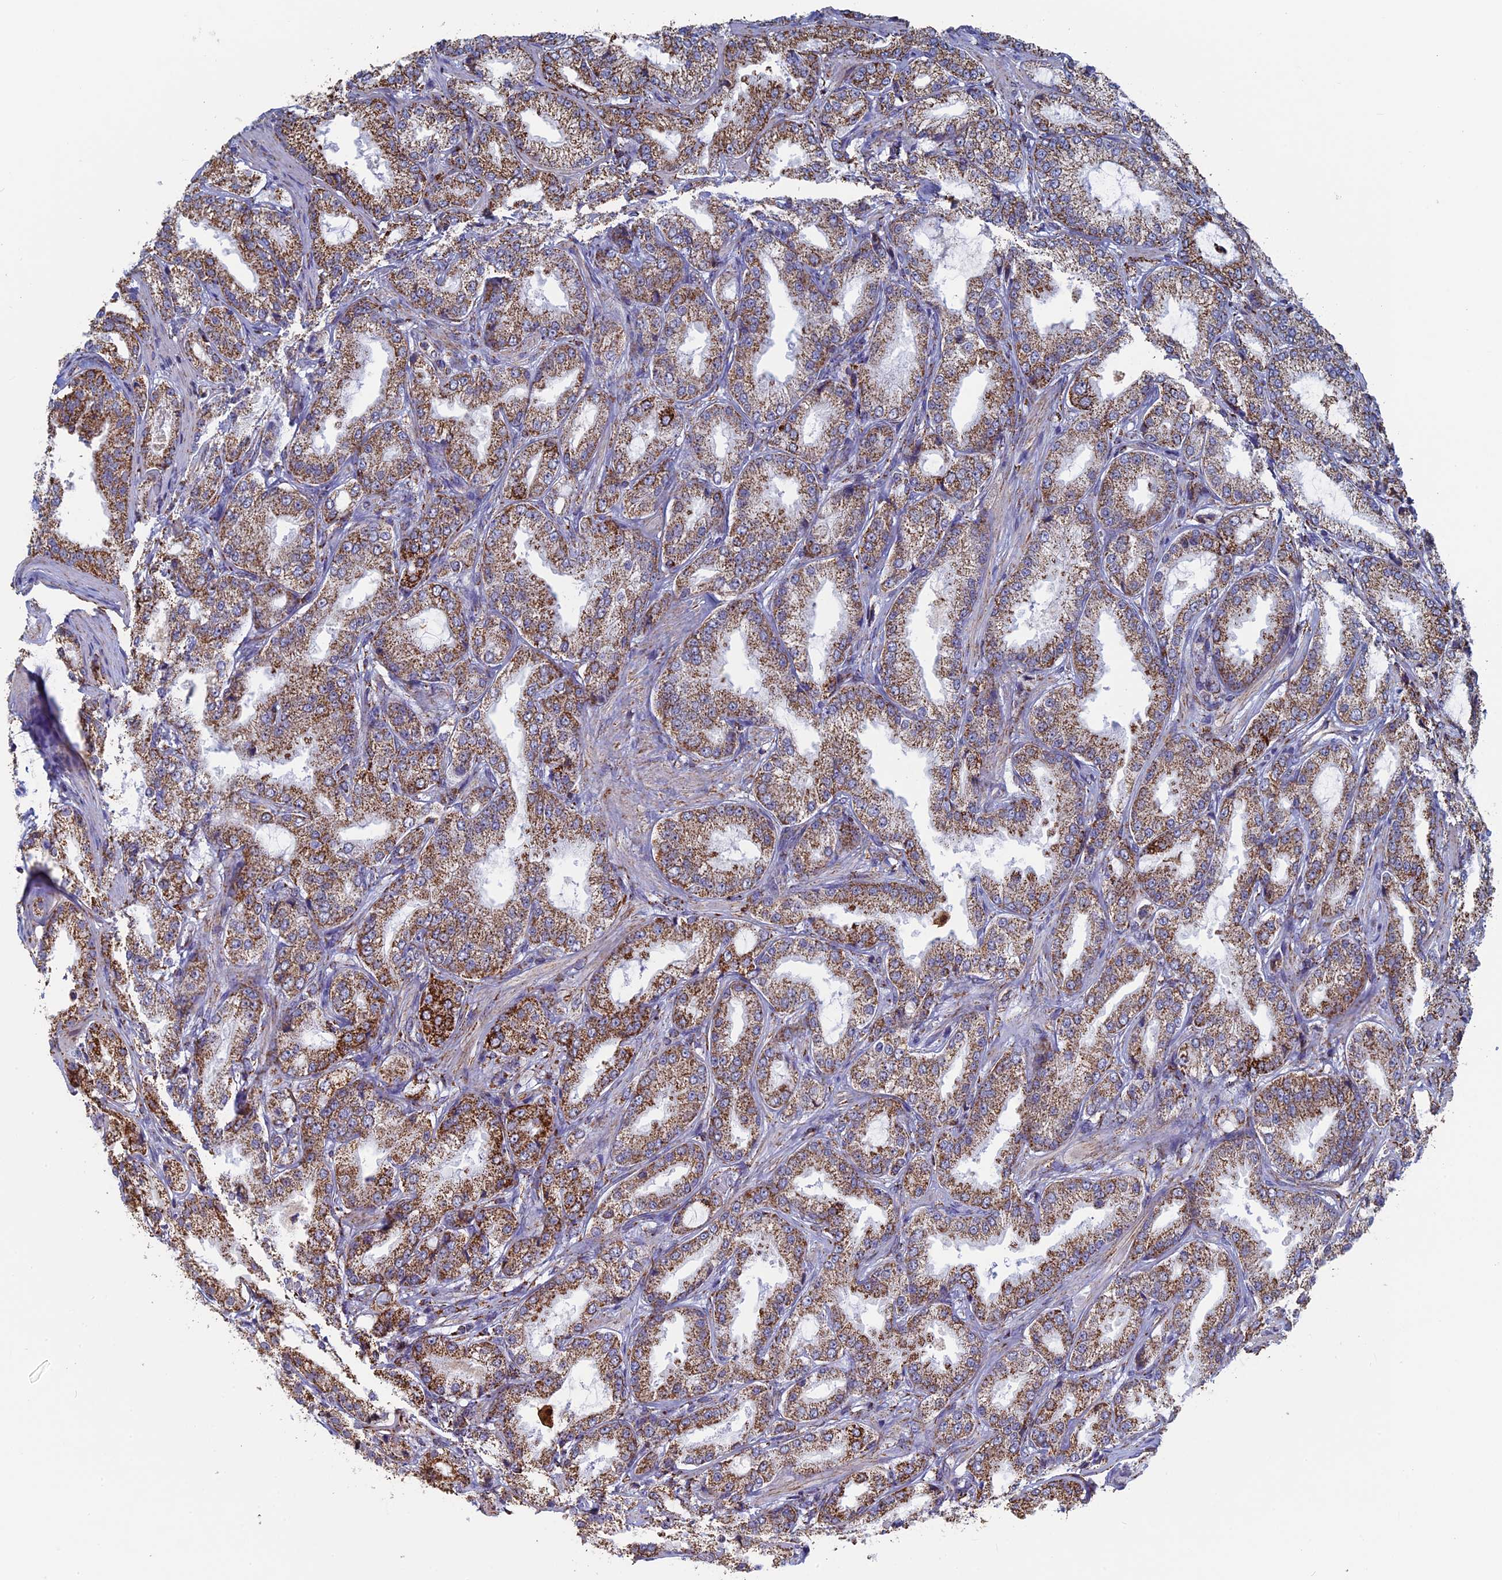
{"staining": {"intensity": "moderate", "quantity": ">75%", "location": "cytoplasmic/membranous"}, "tissue": "prostate cancer", "cell_type": "Tumor cells", "image_type": "cancer", "snomed": [{"axis": "morphology", "description": "Adenocarcinoma, Low grade"}, {"axis": "topography", "description": "Prostate"}], "caption": "A photomicrograph of low-grade adenocarcinoma (prostate) stained for a protein shows moderate cytoplasmic/membranous brown staining in tumor cells.", "gene": "SEC24D", "patient": {"sex": "male", "age": 59}}